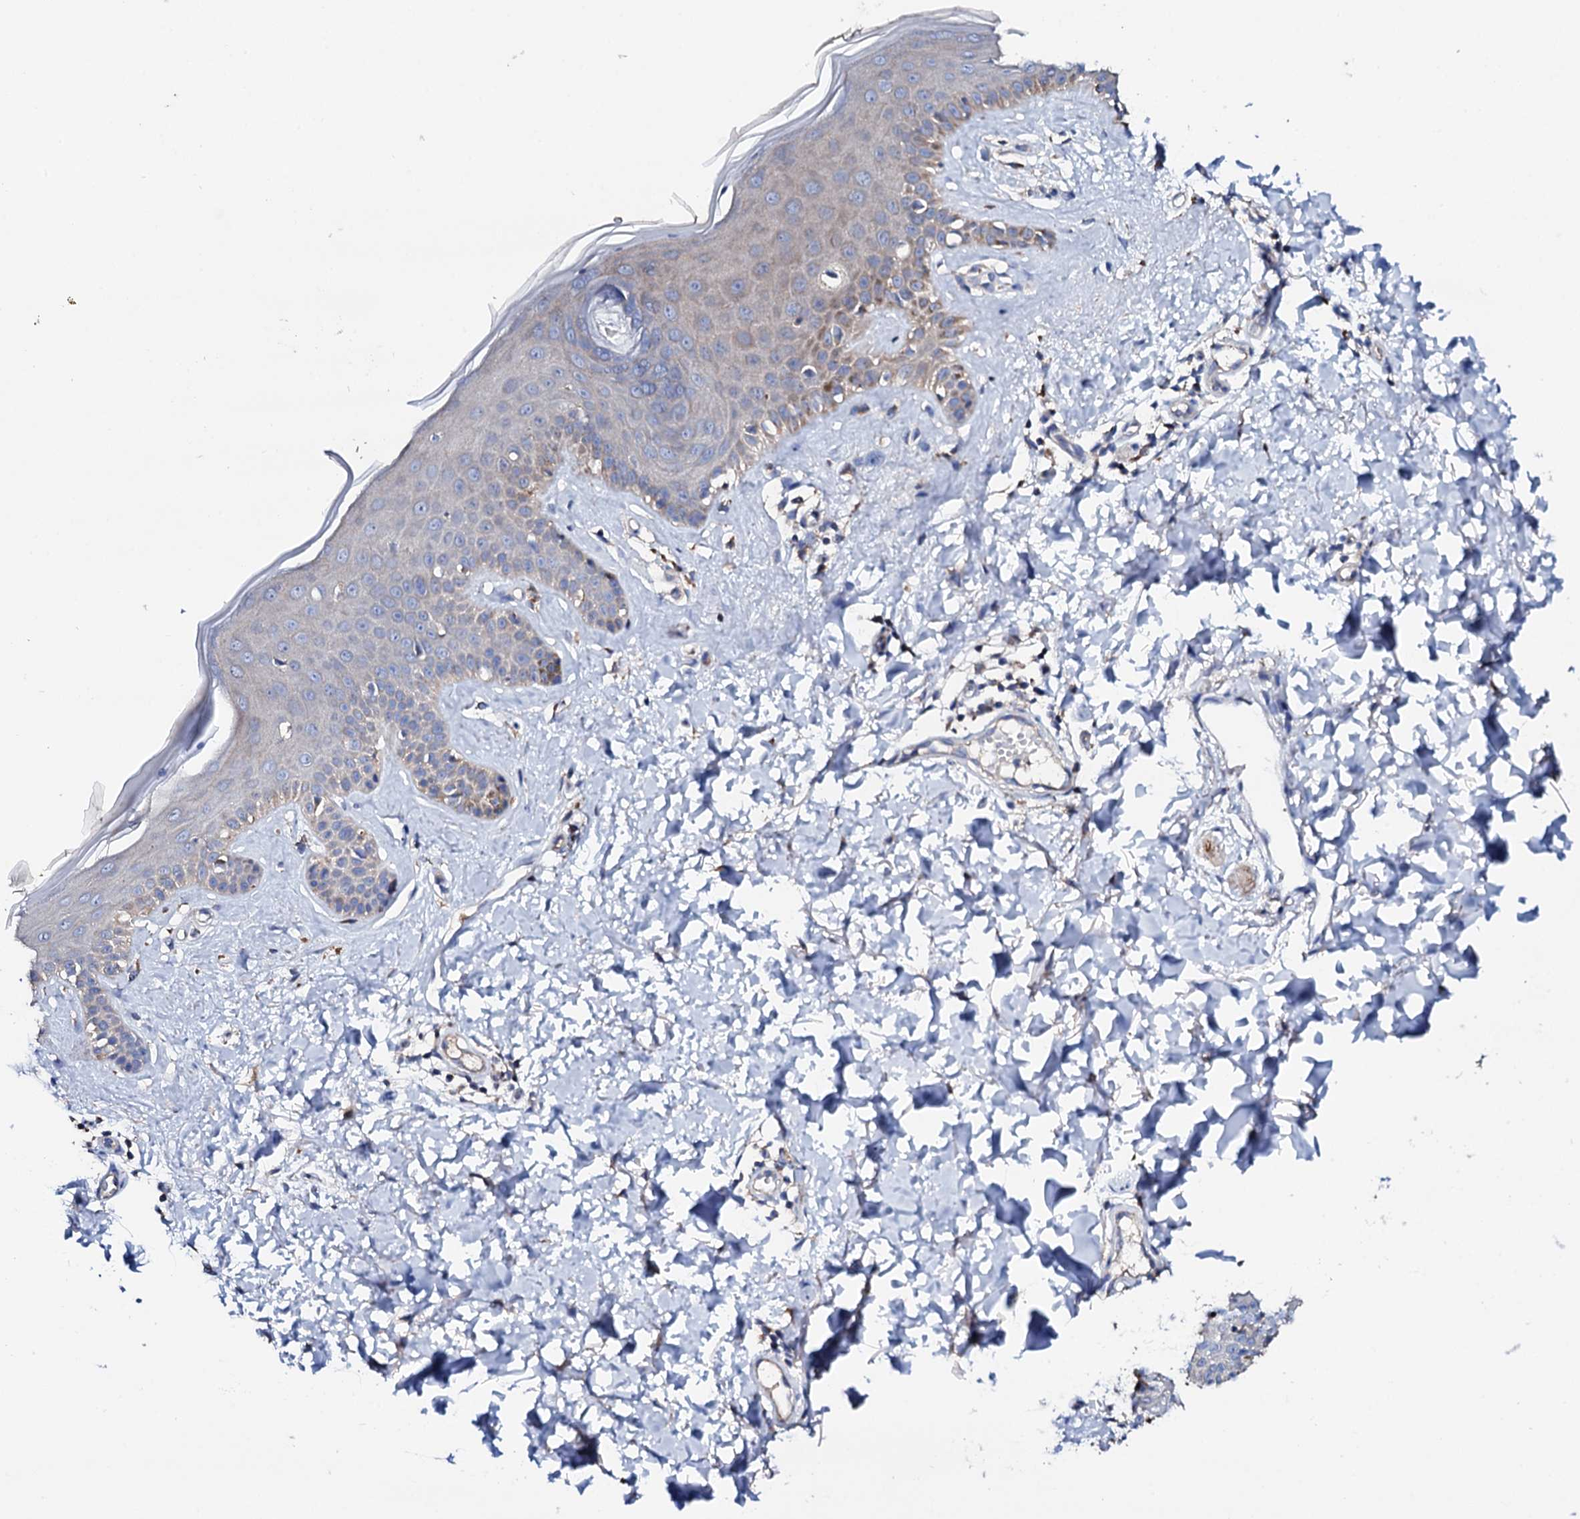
{"staining": {"intensity": "negative", "quantity": "none", "location": "none"}, "tissue": "skin", "cell_type": "Fibroblasts", "image_type": "normal", "snomed": [{"axis": "morphology", "description": "Normal tissue, NOS"}, {"axis": "topography", "description": "Skin"}], "caption": "IHC micrograph of normal skin: skin stained with DAB (3,3'-diaminobenzidine) displays no significant protein expression in fibroblasts.", "gene": "TCAF2C", "patient": {"sex": "female", "age": 58}}